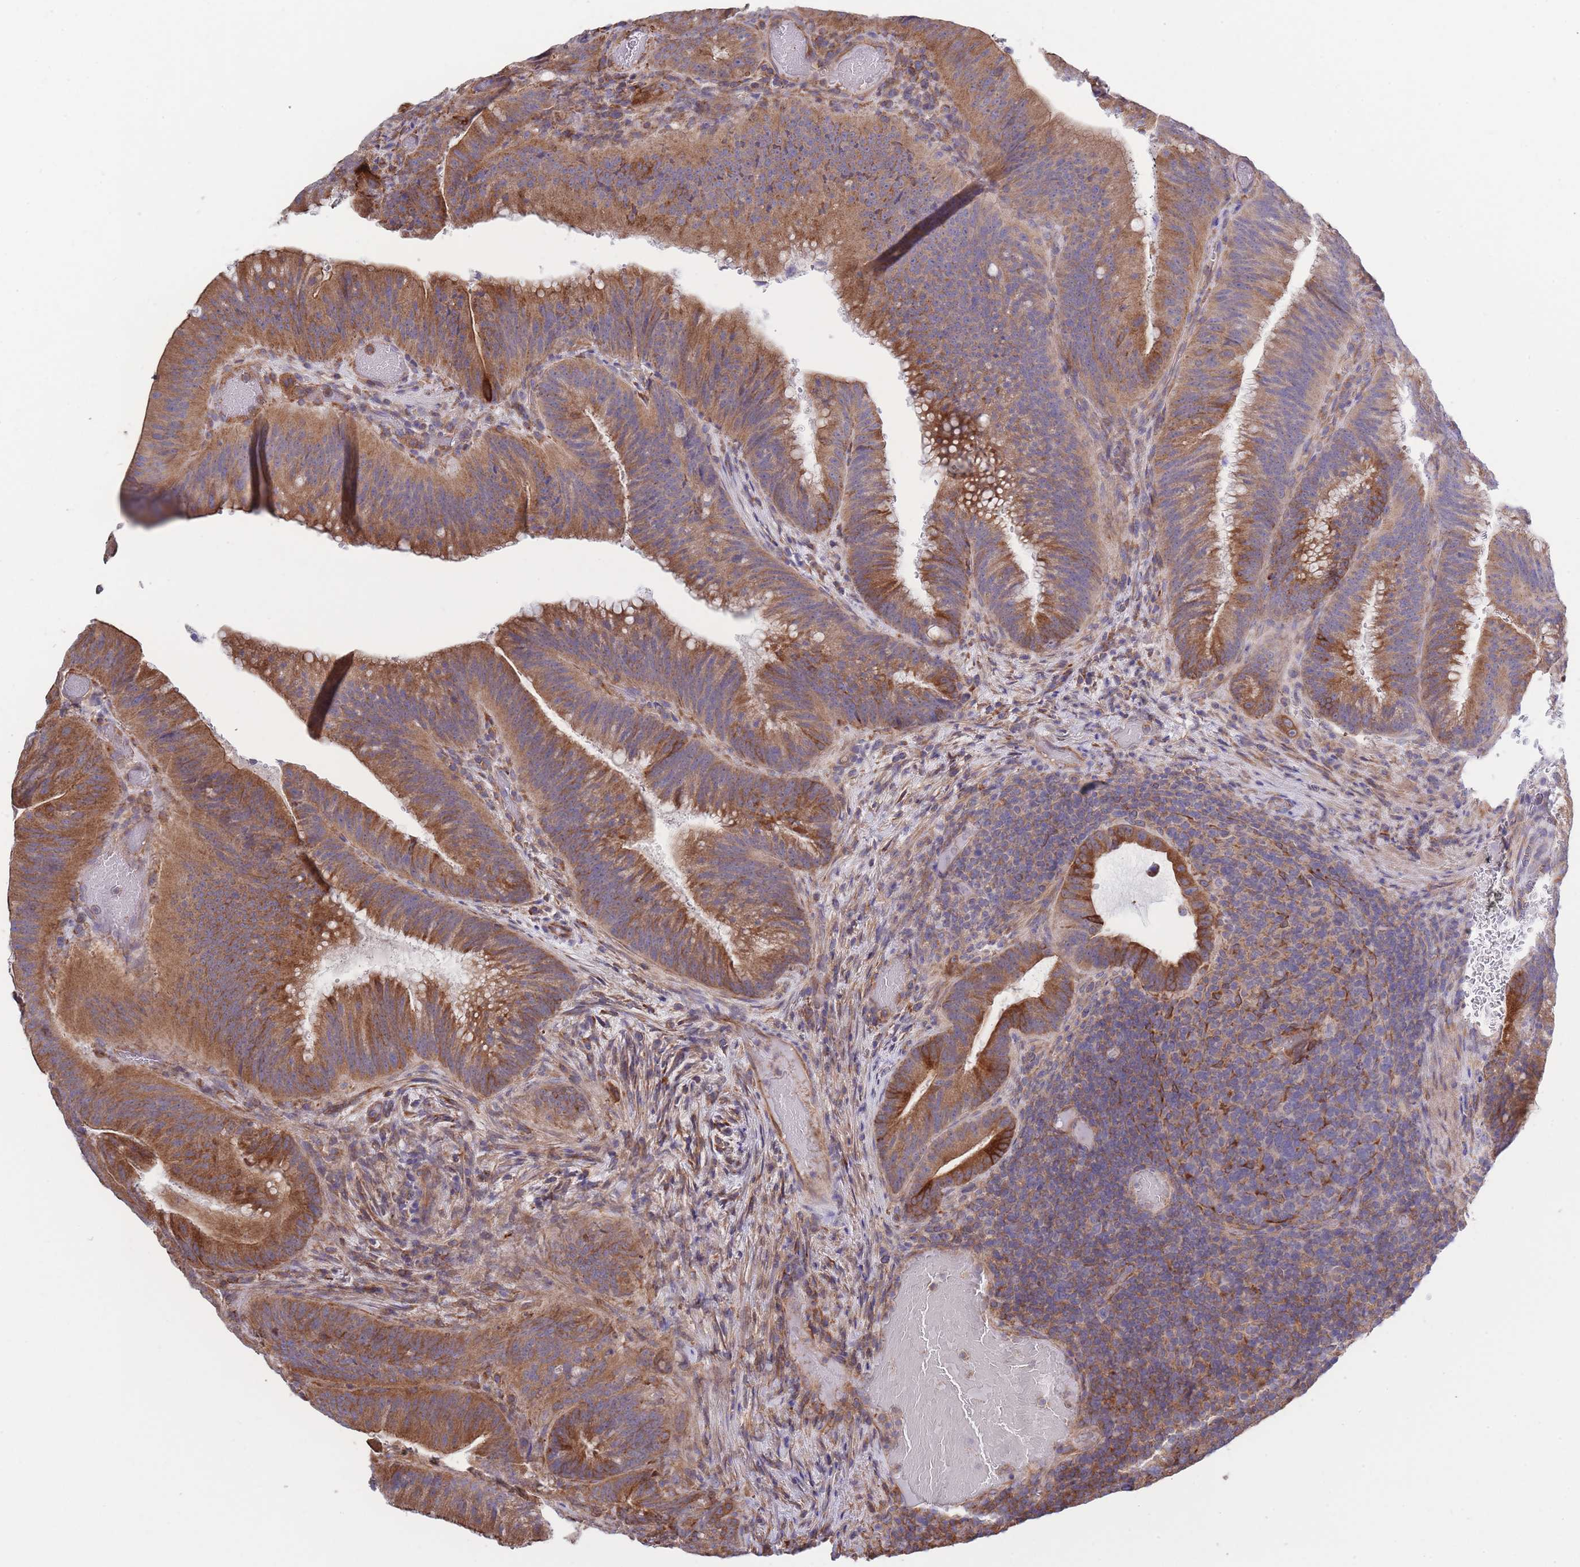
{"staining": {"intensity": "moderate", "quantity": ">75%", "location": "cytoplasmic/membranous"}, "tissue": "colorectal cancer", "cell_type": "Tumor cells", "image_type": "cancer", "snomed": [{"axis": "morphology", "description": "Adenocarcinoma, NOS"}, {"axis": "topography", "description": "Colon"}], "caption": "Brown immunohistochemical staining in colorectal adenocarcinoma demonstrates moderate cytoplasmic/membranous staining in about >75% of tumor cells.", "gene": "LRRN4CL", "patient": {"sex": "female", "age": 43}}